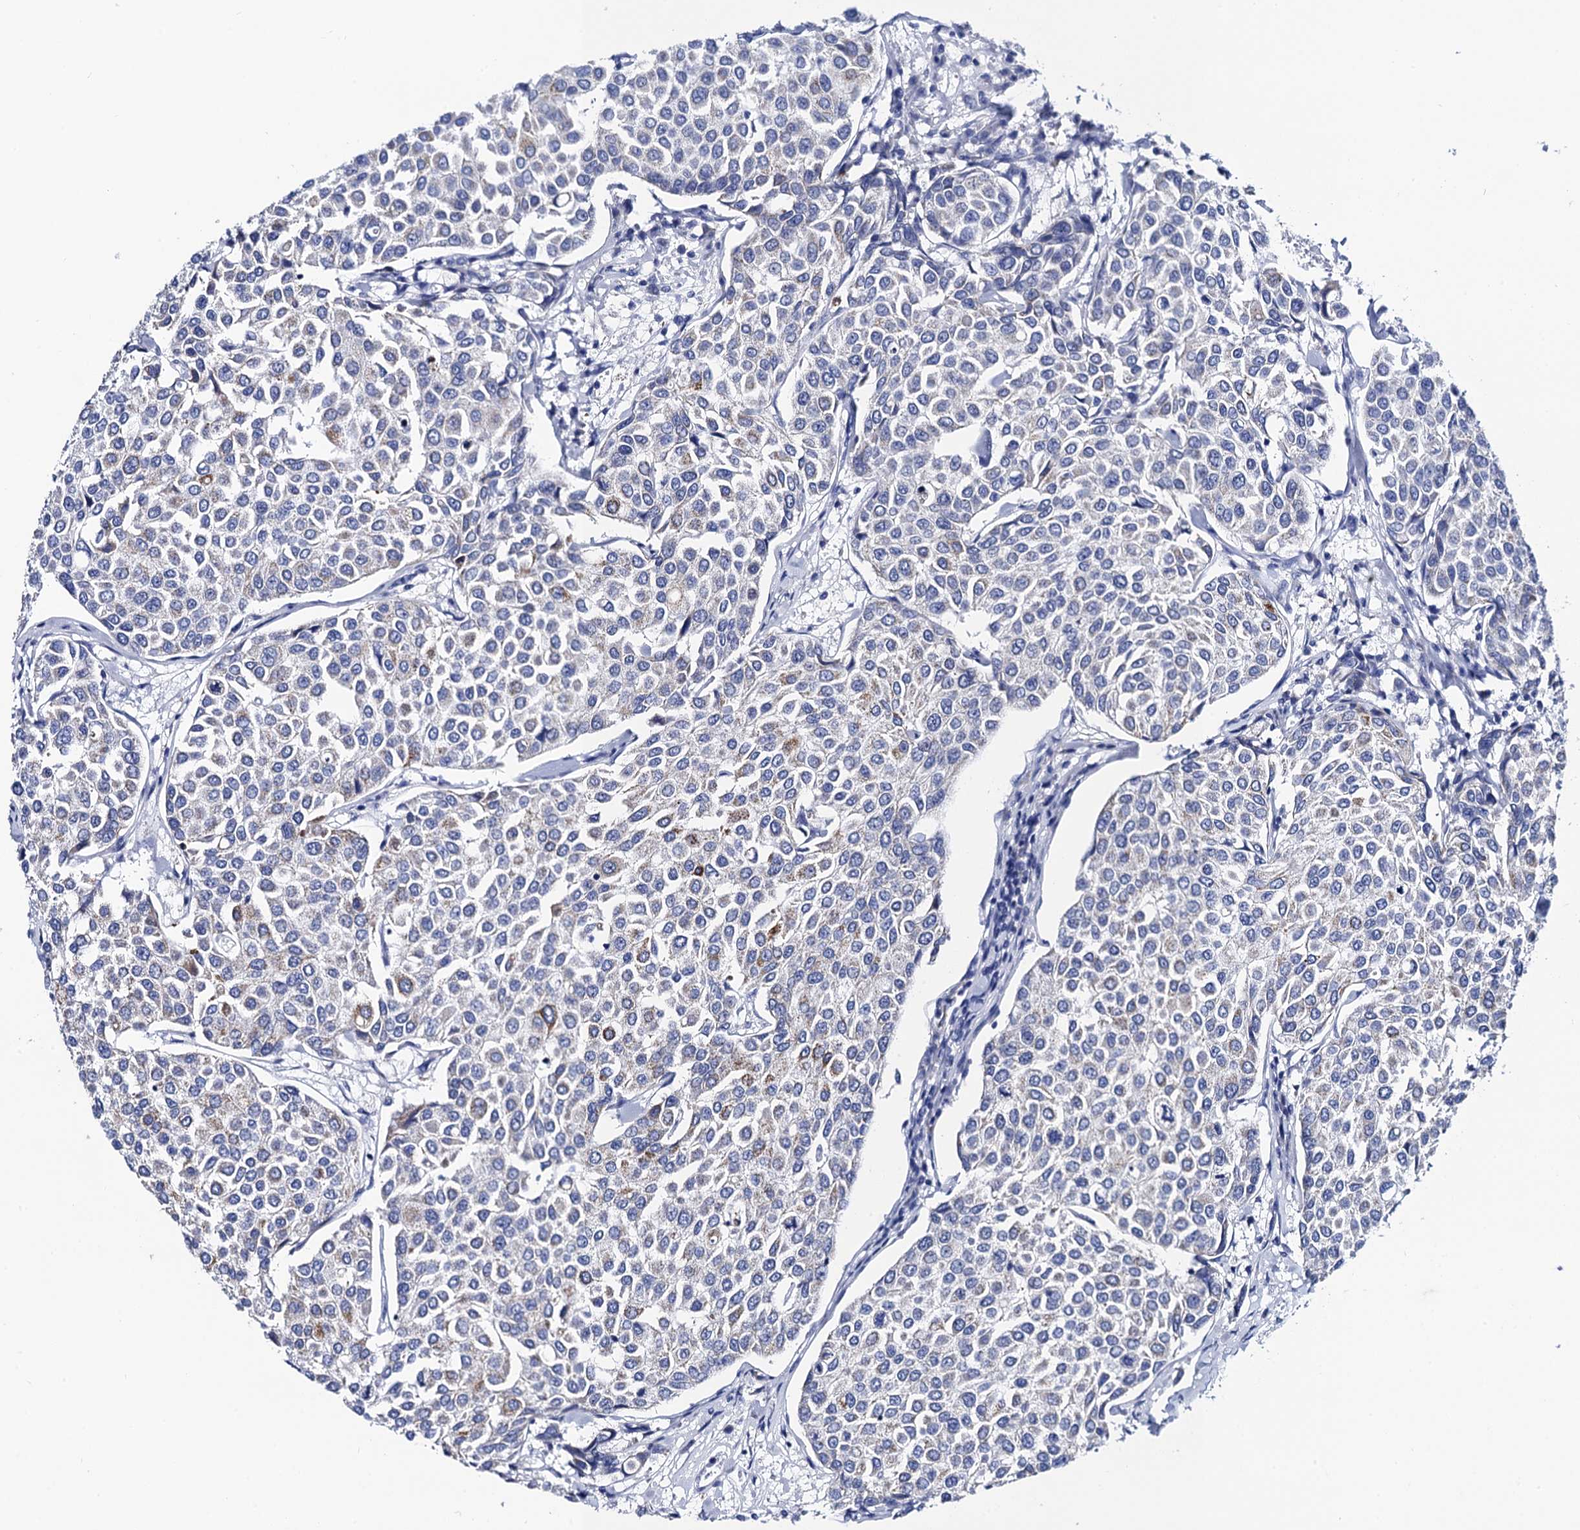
{"staining": {"intensity": "negative", "quantity": "none", "location": "none"}, "tissue": "breast cancer", "cell_type": "Tumor cells", "image_type": "cancer", "snomed": [{"axis": "morphology", "description": "Duct carcinoma"}, {"axis": "topography", "description": "Breast"}], "caption": "The image reveals no significant staining in tumor cells of breast infiltrating ductal carcinoma. (DAB (3,3'-diaminobenzidine) IHC visualized using brightfield microscopy, high magnification).", "gene": "ACADSB", "patient": {"sex": "female", "age": 55}}